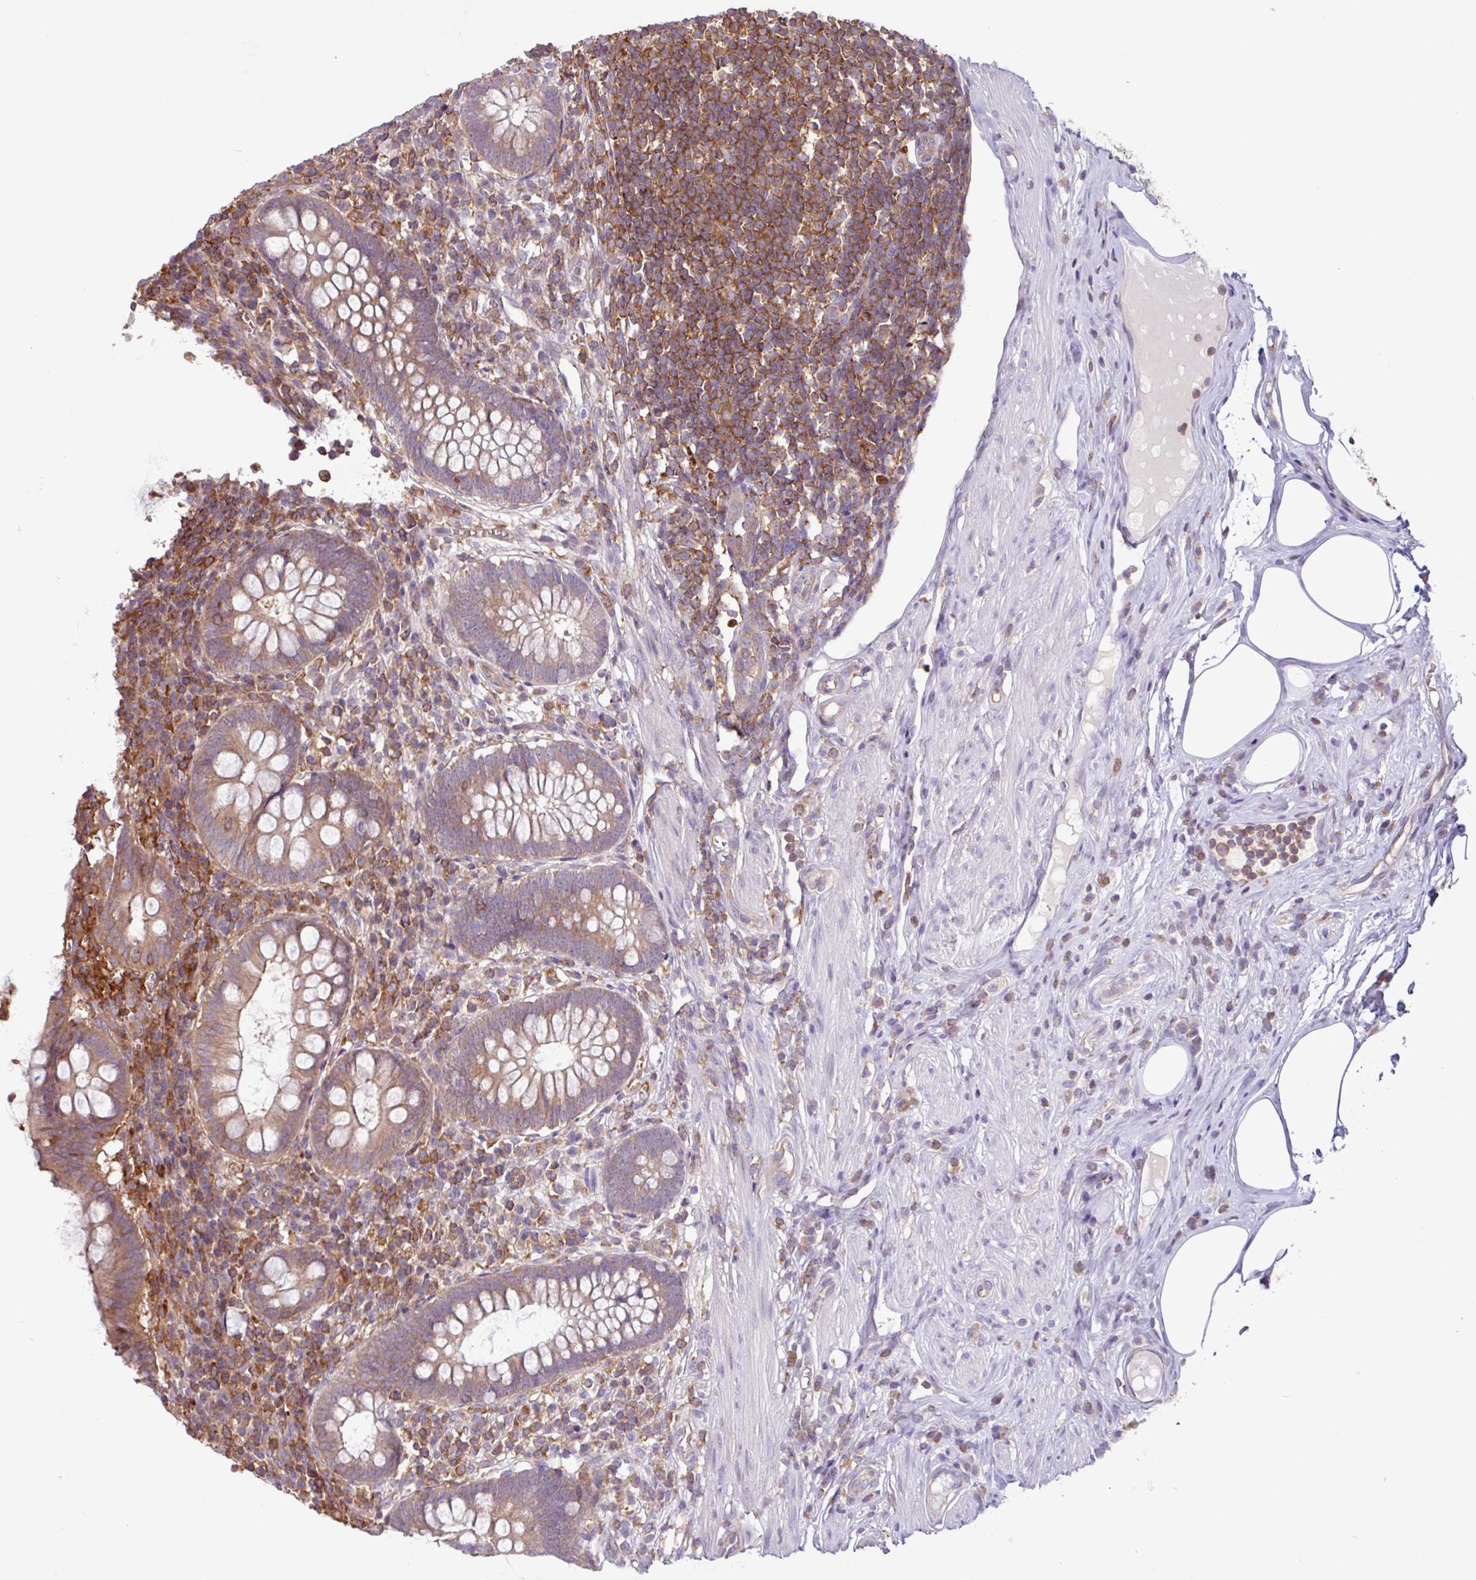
{"staining": {"intensity": "moderate", "quantity": ">75%", "location": "cytoplasmic/membranous"}, "tissue": "appendix", "cell_type": "Glandular cells", "image_type": "normal", "snomed": [{"axis": "morphology", "description": "Normal tissue, NOS"}, {"axis": "topography", "description": "Appendix"}], "caption": "Immunohistochemistry (IHC) (DAB) staining of benign appendix displays moderate cytoplasmic/membranous protein expression in about >75% of glandular cells. The protein is stained brown, and the nuclei are stained in blue (DAB IHC with brightfield microscopy, high magnification).", "gene": "ACTR3B", "patient": {"sex": "female", "age": 56}}